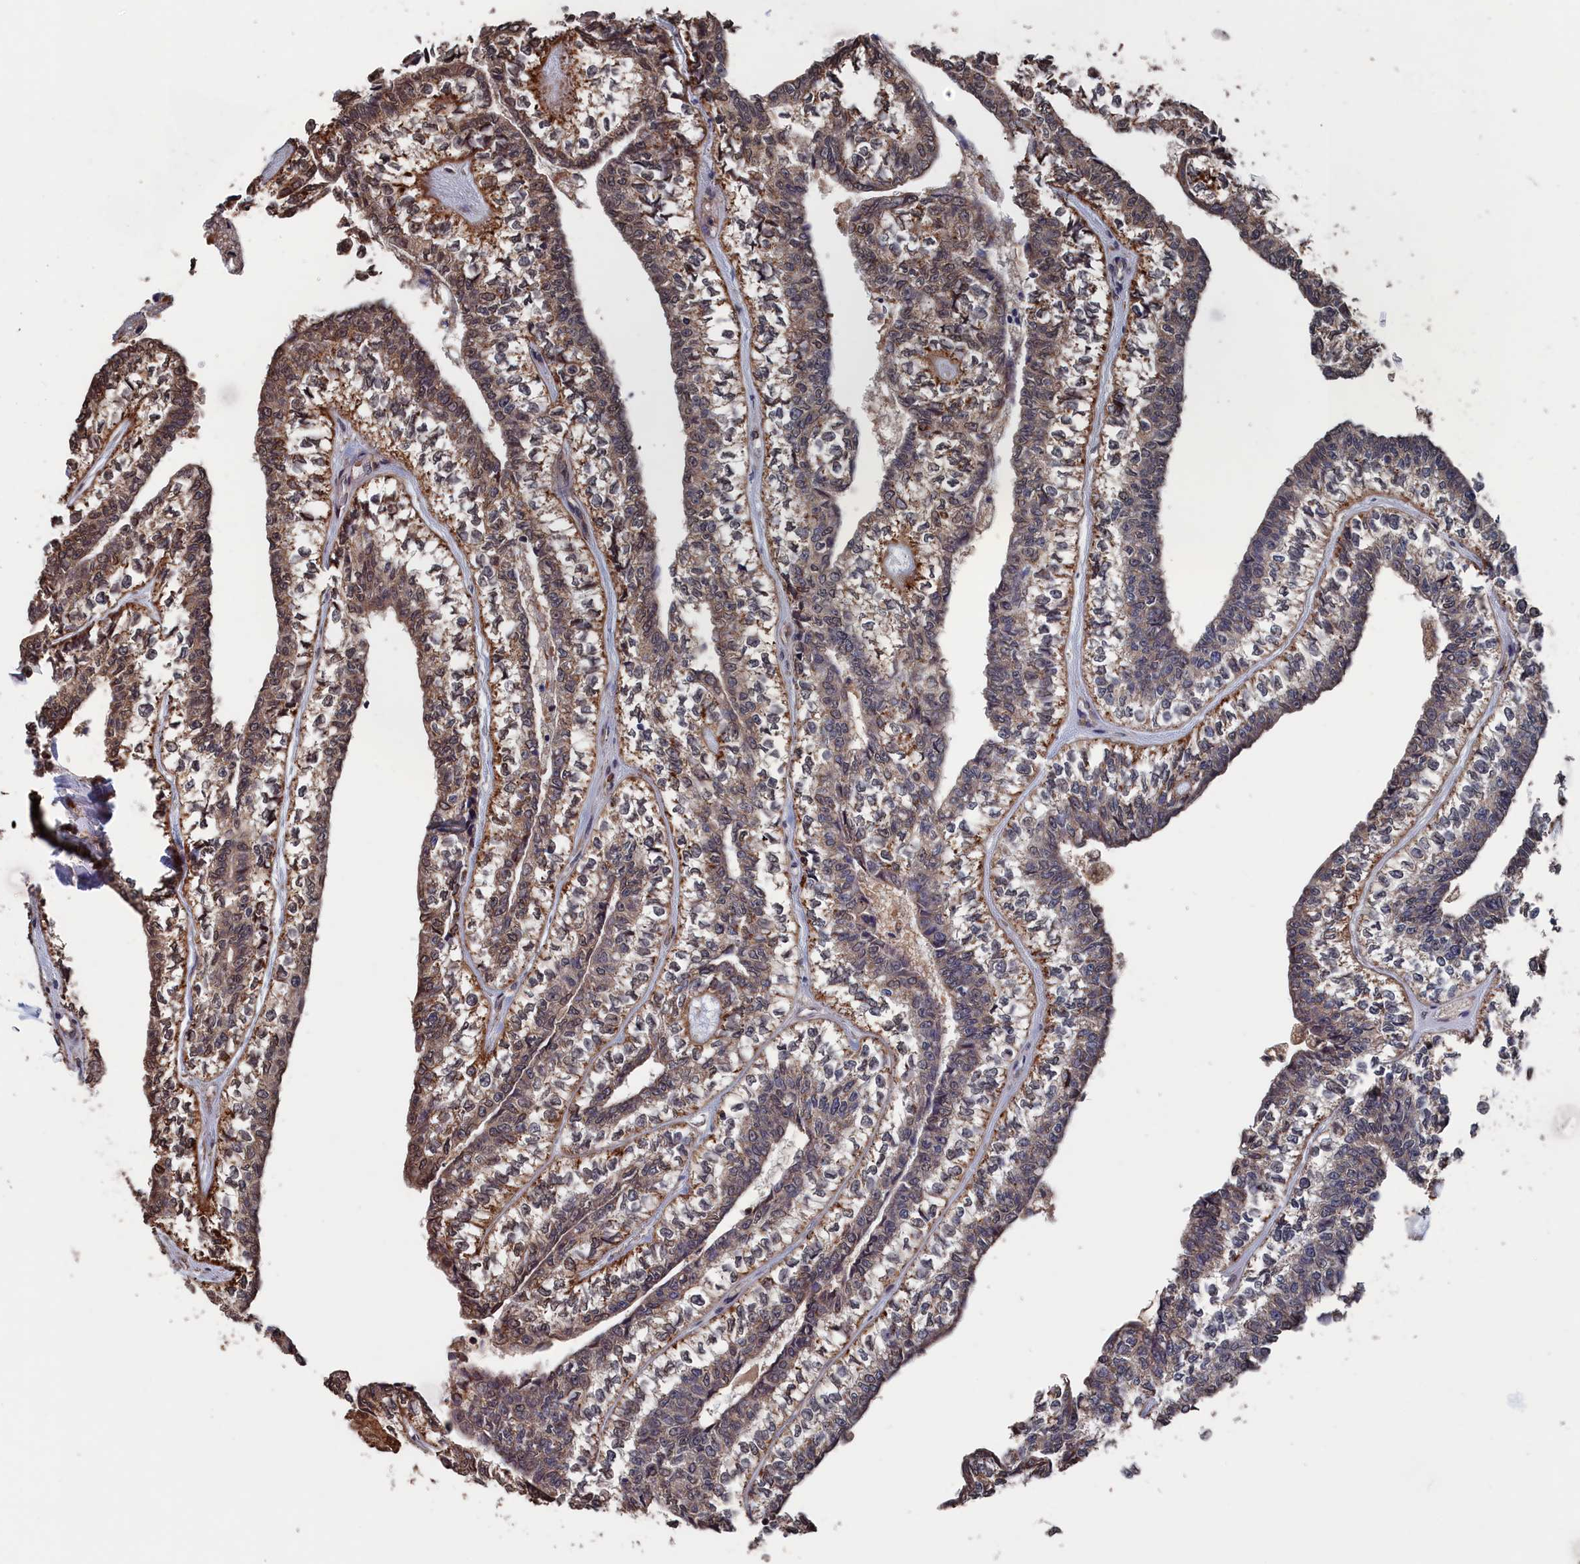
{"staining": {"intensity": "moderate", "quantity": "25%-75%", "location": "cytoplasmic/membranous,nuclear"}, "tissue": "head and neck cancer", "cell_type": "Tumor cells", "image_type": "cancer", "snomed": [{"axis": "morphology", "description": "Adenocarcinoma, NOS"}, {"axis": "topography", "description": "Head-Neck"}], "caption": "A micrograph of head and neck cancer (adenocarcinoma) stained for a protein displays moderate cytoplasmic/membranous and nuclear brown staining in tumor cells.", "gene": "PDE12", "patient": {"sex": "female", "age": 73}}